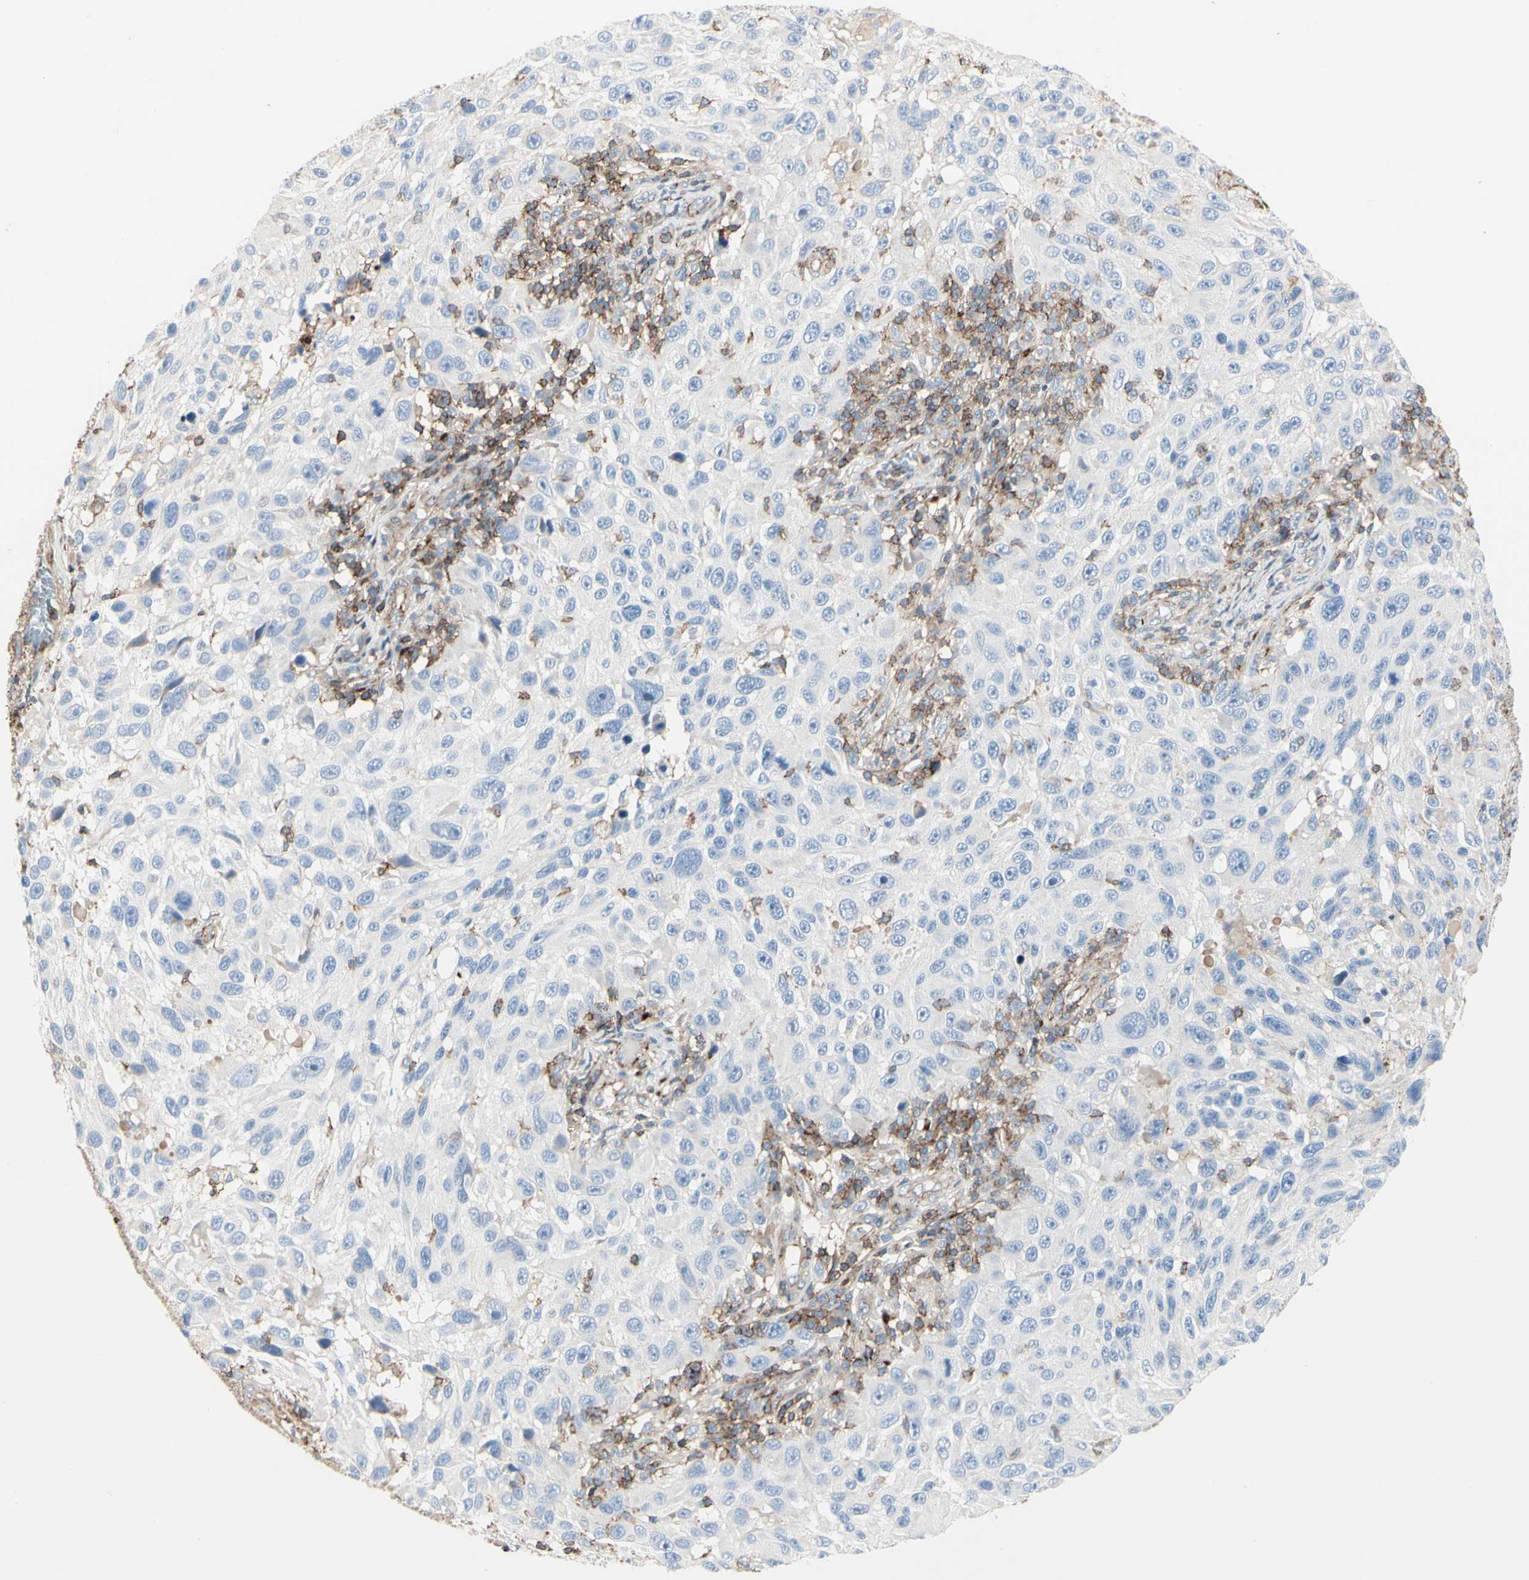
{"staining": {"intensity": "negative", "quantity": "none", "location": "none"}, "tissue": "melanoma", "cell_type": "Tumor cells", "image_type": "cancer", "snomed": [{"axis": "morphology", "description": "Malignant melanoma, NOS"}, {"axis": "topography", "description": "Skin"}], "caption": "The image demonstrates no significant positivity in tumor cells of melanoma.", "gene": "CLEC2B", "patient": {"sex": "male", "age": 53}}